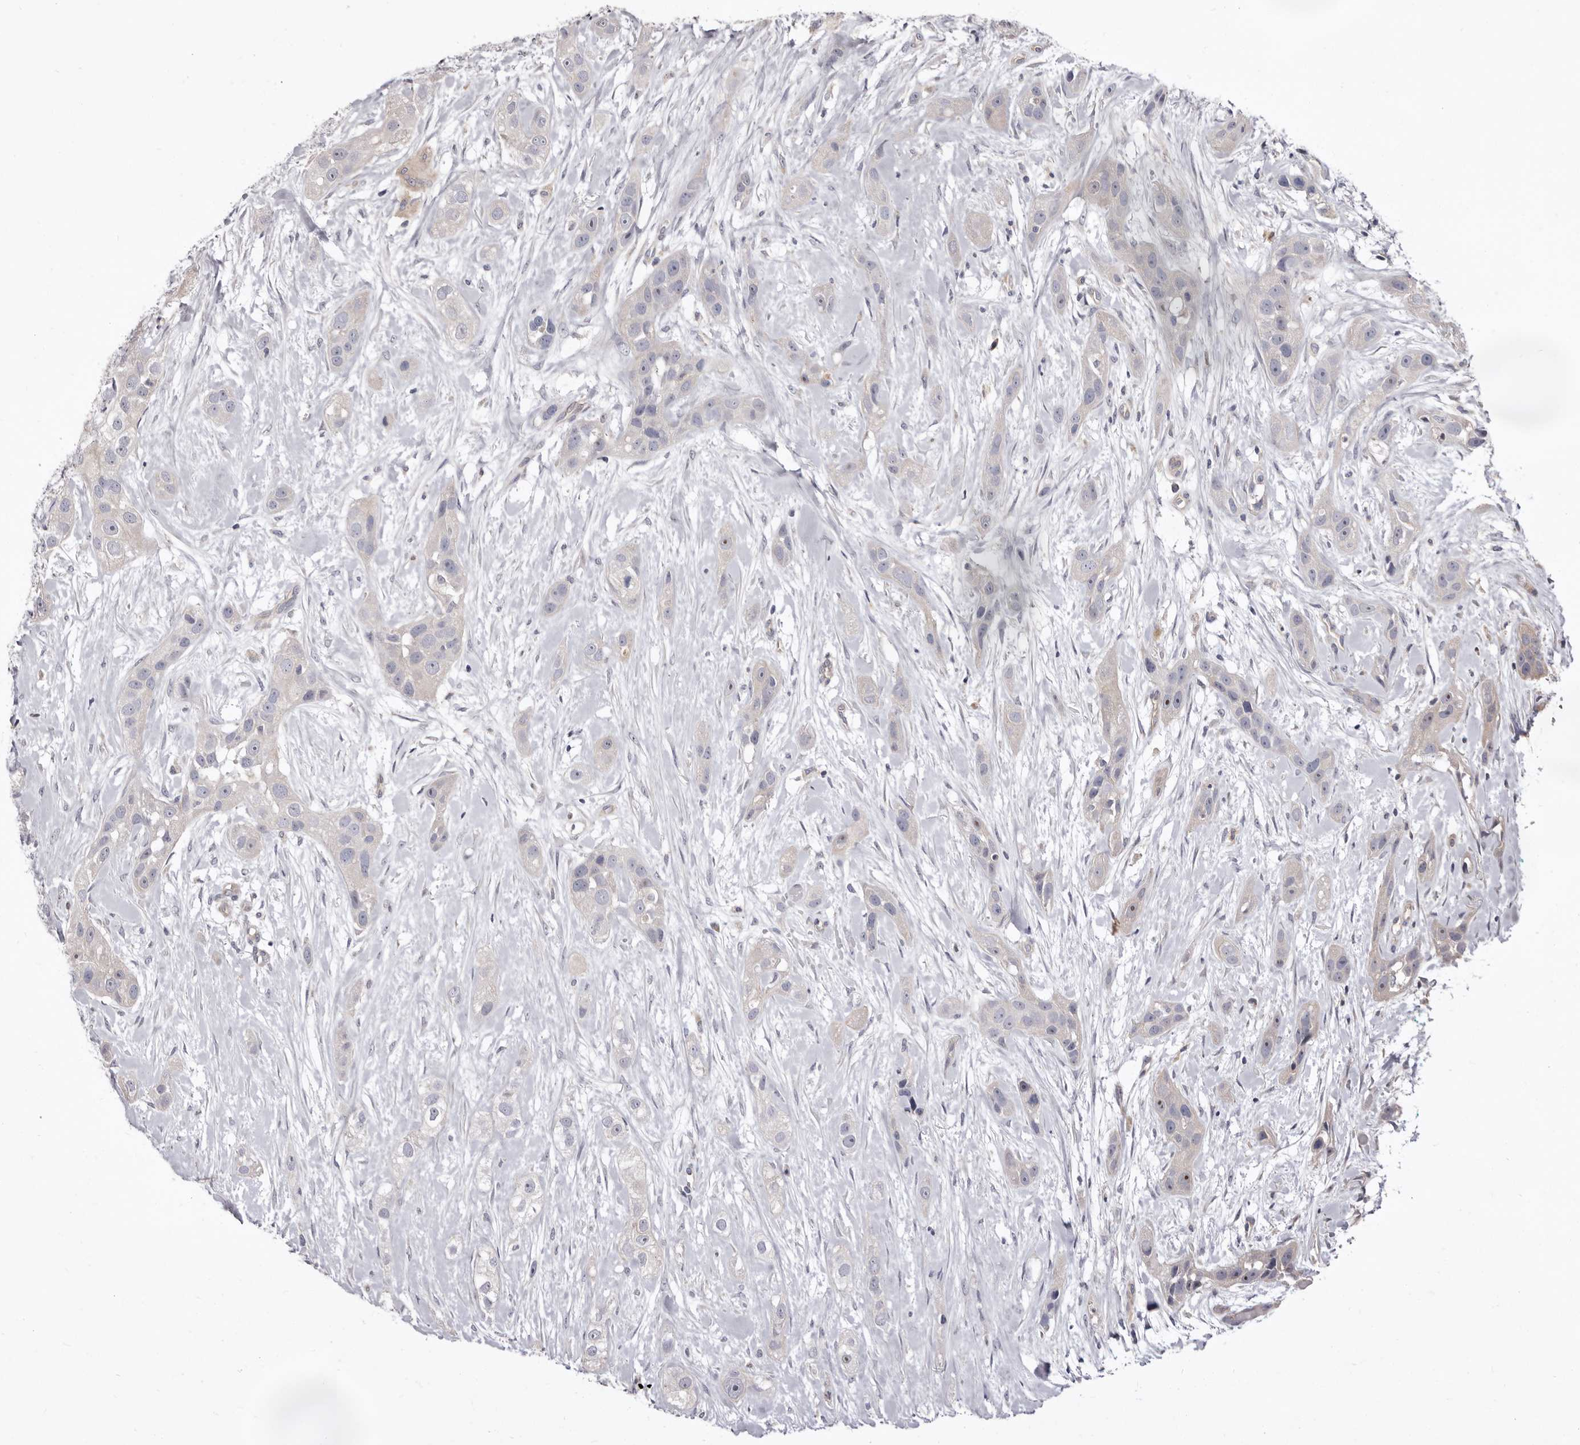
{"staining": {"intensity": "moderate", "quantity": ">75%", "location": "cytoplasmic/membranous,nuclear"}, "tissue": "head and neck cancer", "cell_type": "Tumor cells", "image_type": "cancer", "snomed": [{"axis": "morphology", "description": "Normal tissue, NOS"}, {"axis": "morphology", "description": "Squamous cell carcinoma, NOS"}, {"axis": "topography", "description": "Skeletal muscle"}, {"axis": "topography", "description": "Head-Neck"}], "caption": "Tumor cells display medium levels of moderate cytoplasmic/membranous and nuclear positivity in approximately >75% of cells in human head and neck cancer (squamous cell carcinoma). The staining was performed using DAB to visualize the protein expression in brown, while the nuclei were stained in blue with hematoxylin (Magnification: 20x).", "gene": "FMO2", "patient": {"sex": "male", "age": 51}}